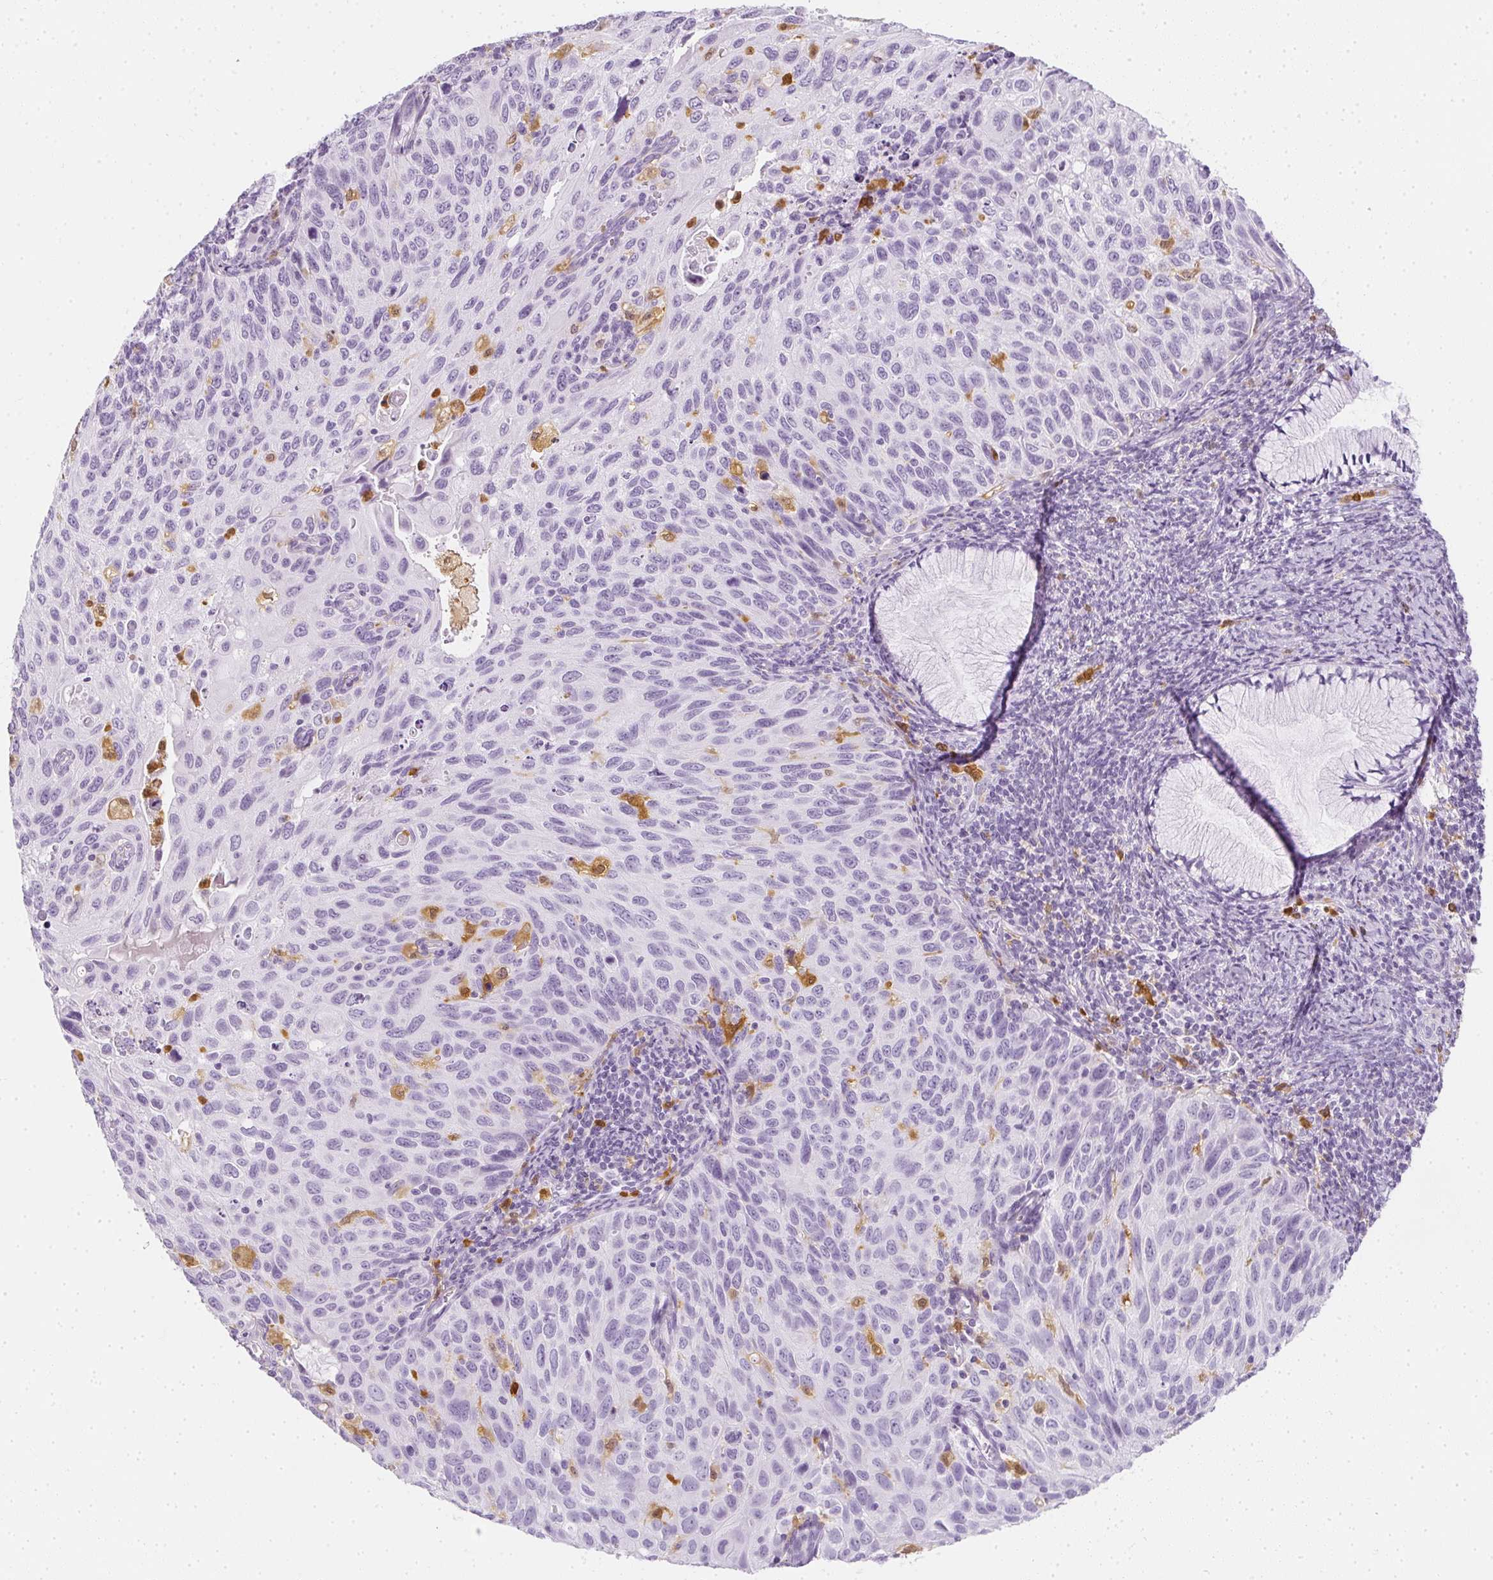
{"staining": {"intensity": "negative", "quantity": "none", "location": "none"}, "tissue": "cervical cancer", "cell_type": "Tumor cells", "image_type": "cancer", "snomed": [{"axis": "morphology", "description": "Squamous cell carcinoma, NOS"}, {"axis": "topography", "description": "Cervix"}], "caption": "Photomicrograph shows no protein staining in tumor cells of cervical cancer (squamous cell carcinoma) tissue.", "gene": "HK3", "patient": {"sex": "female", "age": 70}}